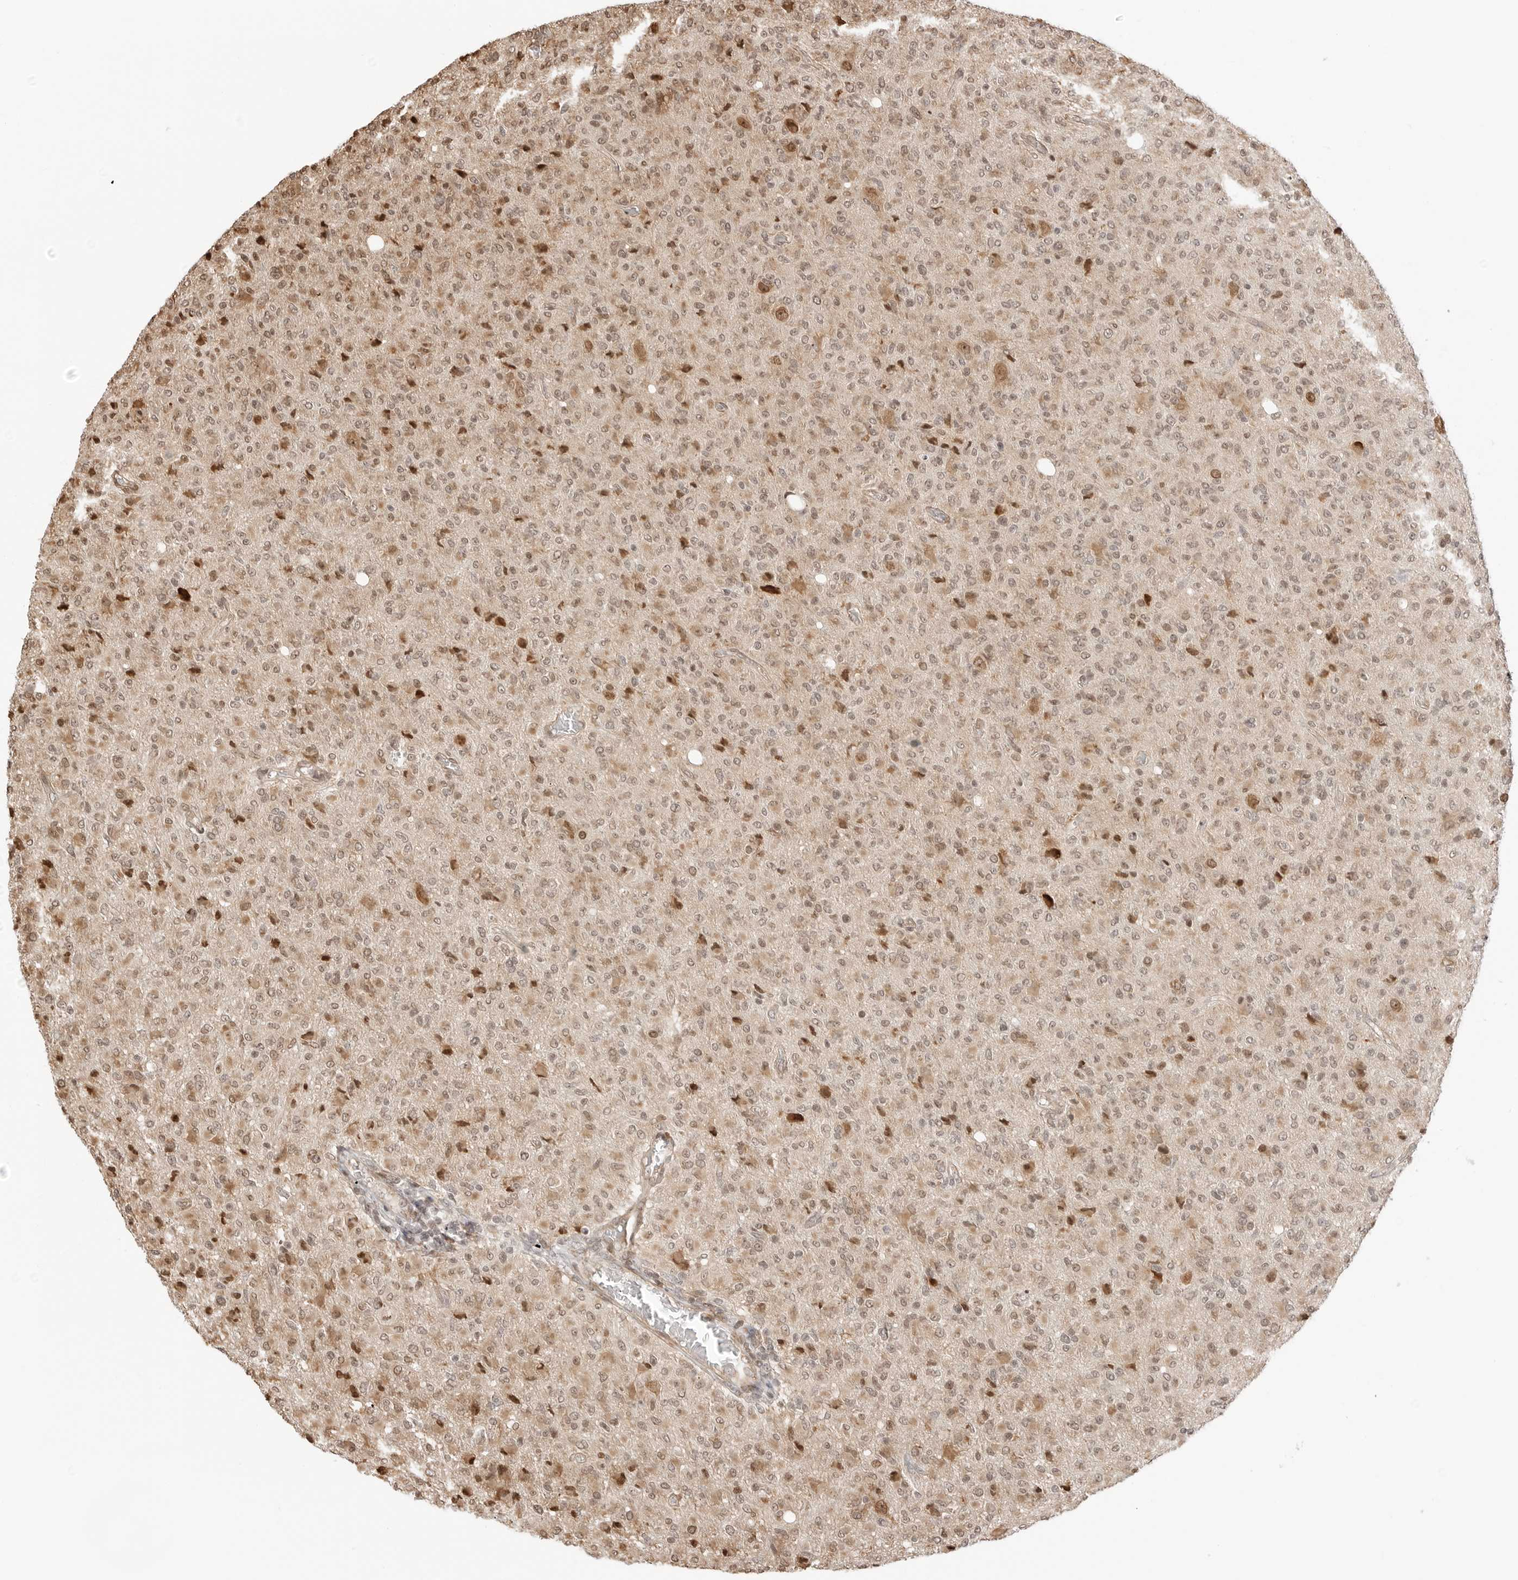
{"staining": {"intensity": "moderate", "quantity": ">75%", "location": "nuclear"}, "tissue": "glioma", "cell_type": "Tumor cells", "image_type": "cancer", "snomed": [{"axis": "morphology", "description": "Glioma, malignant, High grade"}, {"axis": "topography", "description": "Brain"}], "caption": "Malignant glioma (high-grade) stained for a protein exhibits moderate nuclear positivity in tumor cells.", "gene": "FKBP14", "patient": {"sex": "female", "age": 57}}